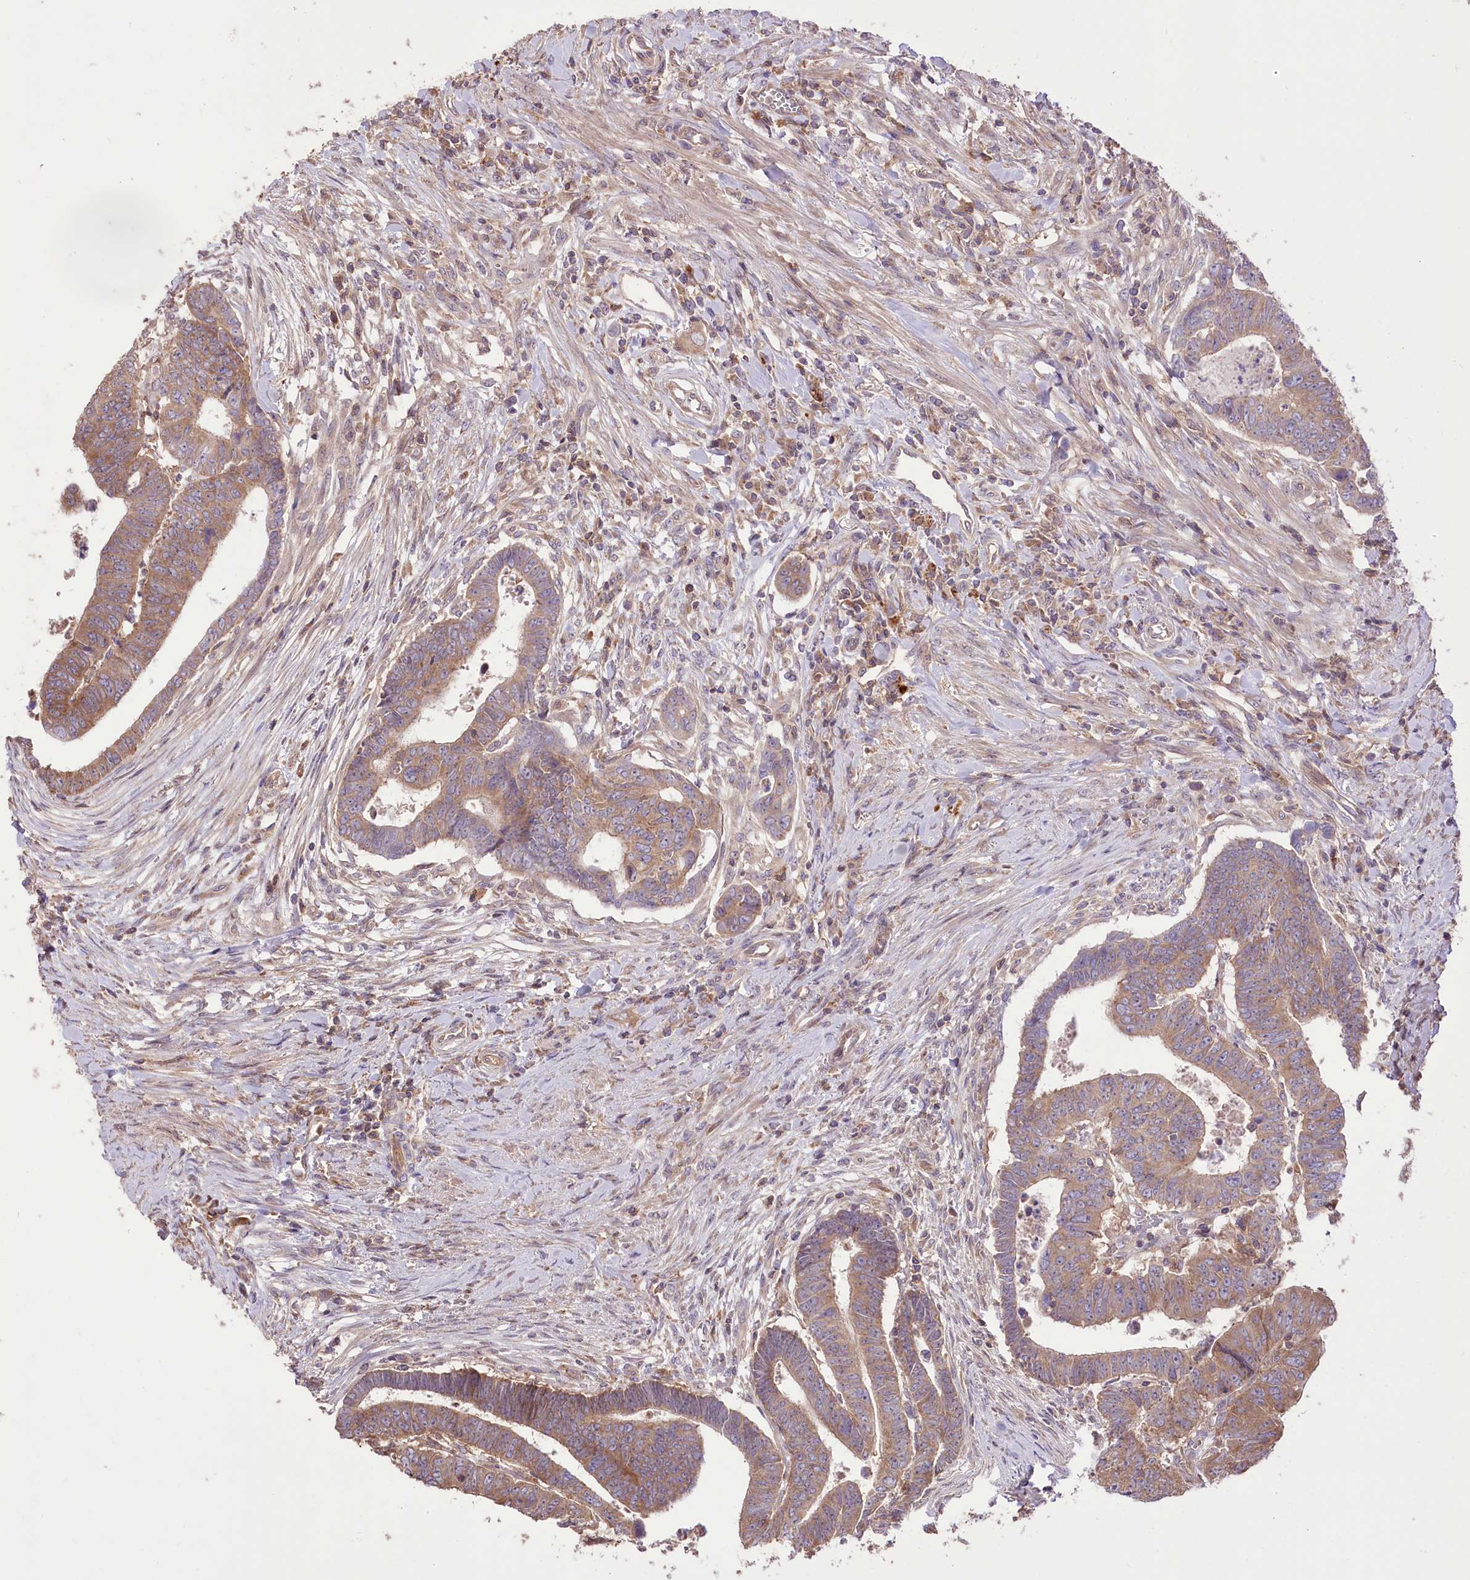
{"staining": {"intensity": "moderate", "quantity": ">75%", "location": "cytoplasmic/membranous"}, "tissue": "colorectal cancer", "cell_type": "Tumor cells", "image_type": "cancer", "snomed": [{"axis": "morphology", "description": "Normal tissue, NOS"}, {"axis": "morphology", "description": "Adenocarcinoma, NOS"}, {"axis": "topography", "description": "Rectum"}], "caption": "Adenocarcinoma (colorectal) was stained to show a protein in brown. There is medium levels of moderate cytoplasmic/membranous positivity in about >75% of tumor cells.", "gene": "XYLB", "patient": {"sex": "female", "age": 65}}